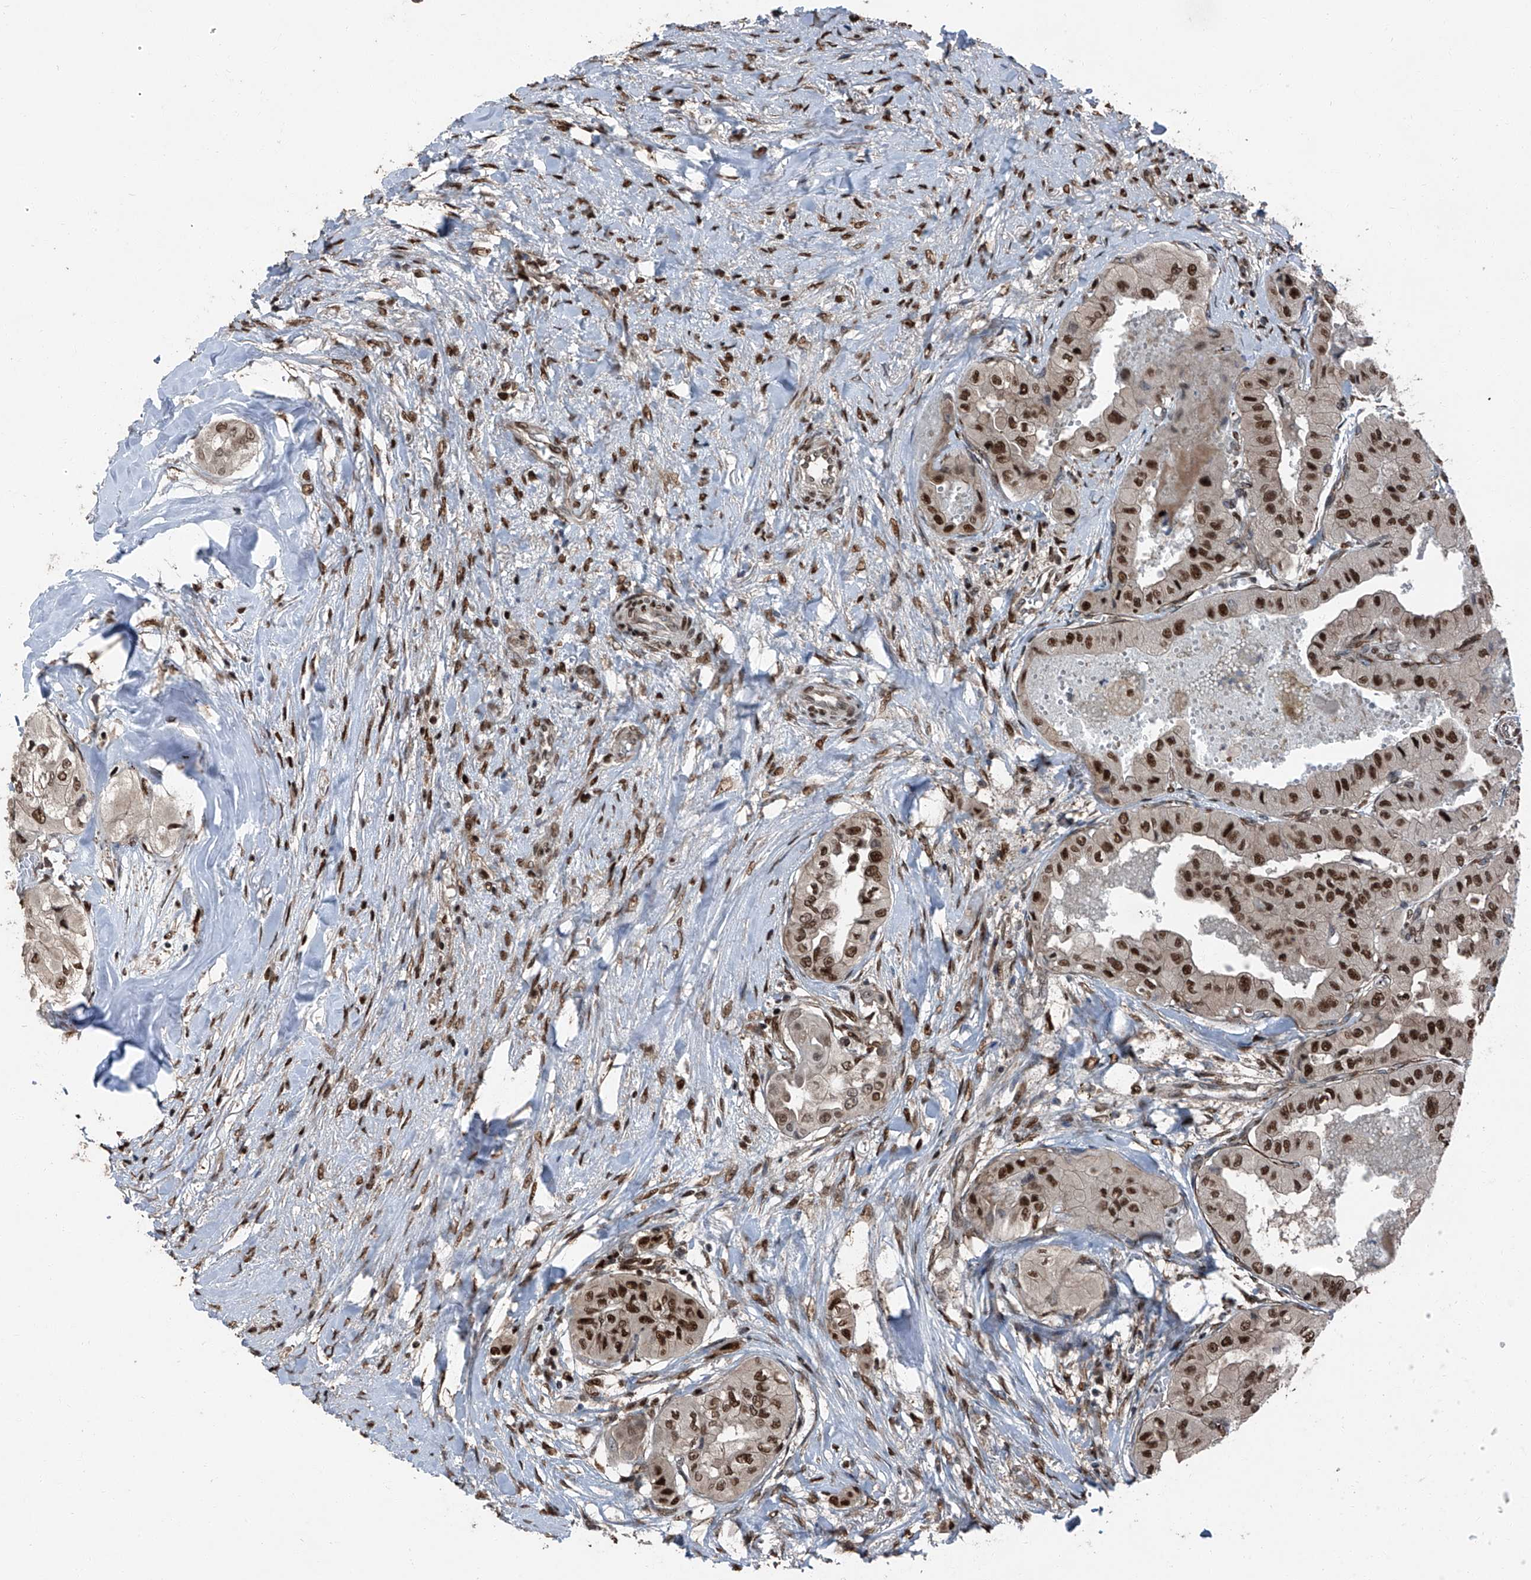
{"staining": {"intensity": "strong", "quantity": ">75%", "location": "nuclear"}, "tissue": "thyroid cancer", "cell_type": "Tumor cells", "image_type": "cancer", "snomed": [{"axis": "morphology", "description": "Papillary adenocarcinoma, NOS"}, {"axis": "topography", "description": "Thyroid gland"}], "caption": "Approximately >75% of tumor cells in human thyroid papillary adenocarcinoma show strong nuclear protein positivity as visualized by brown immunohistochemical staining.", "gene": "FKBP5", "patient": {"sex": "female", "age": 59}}